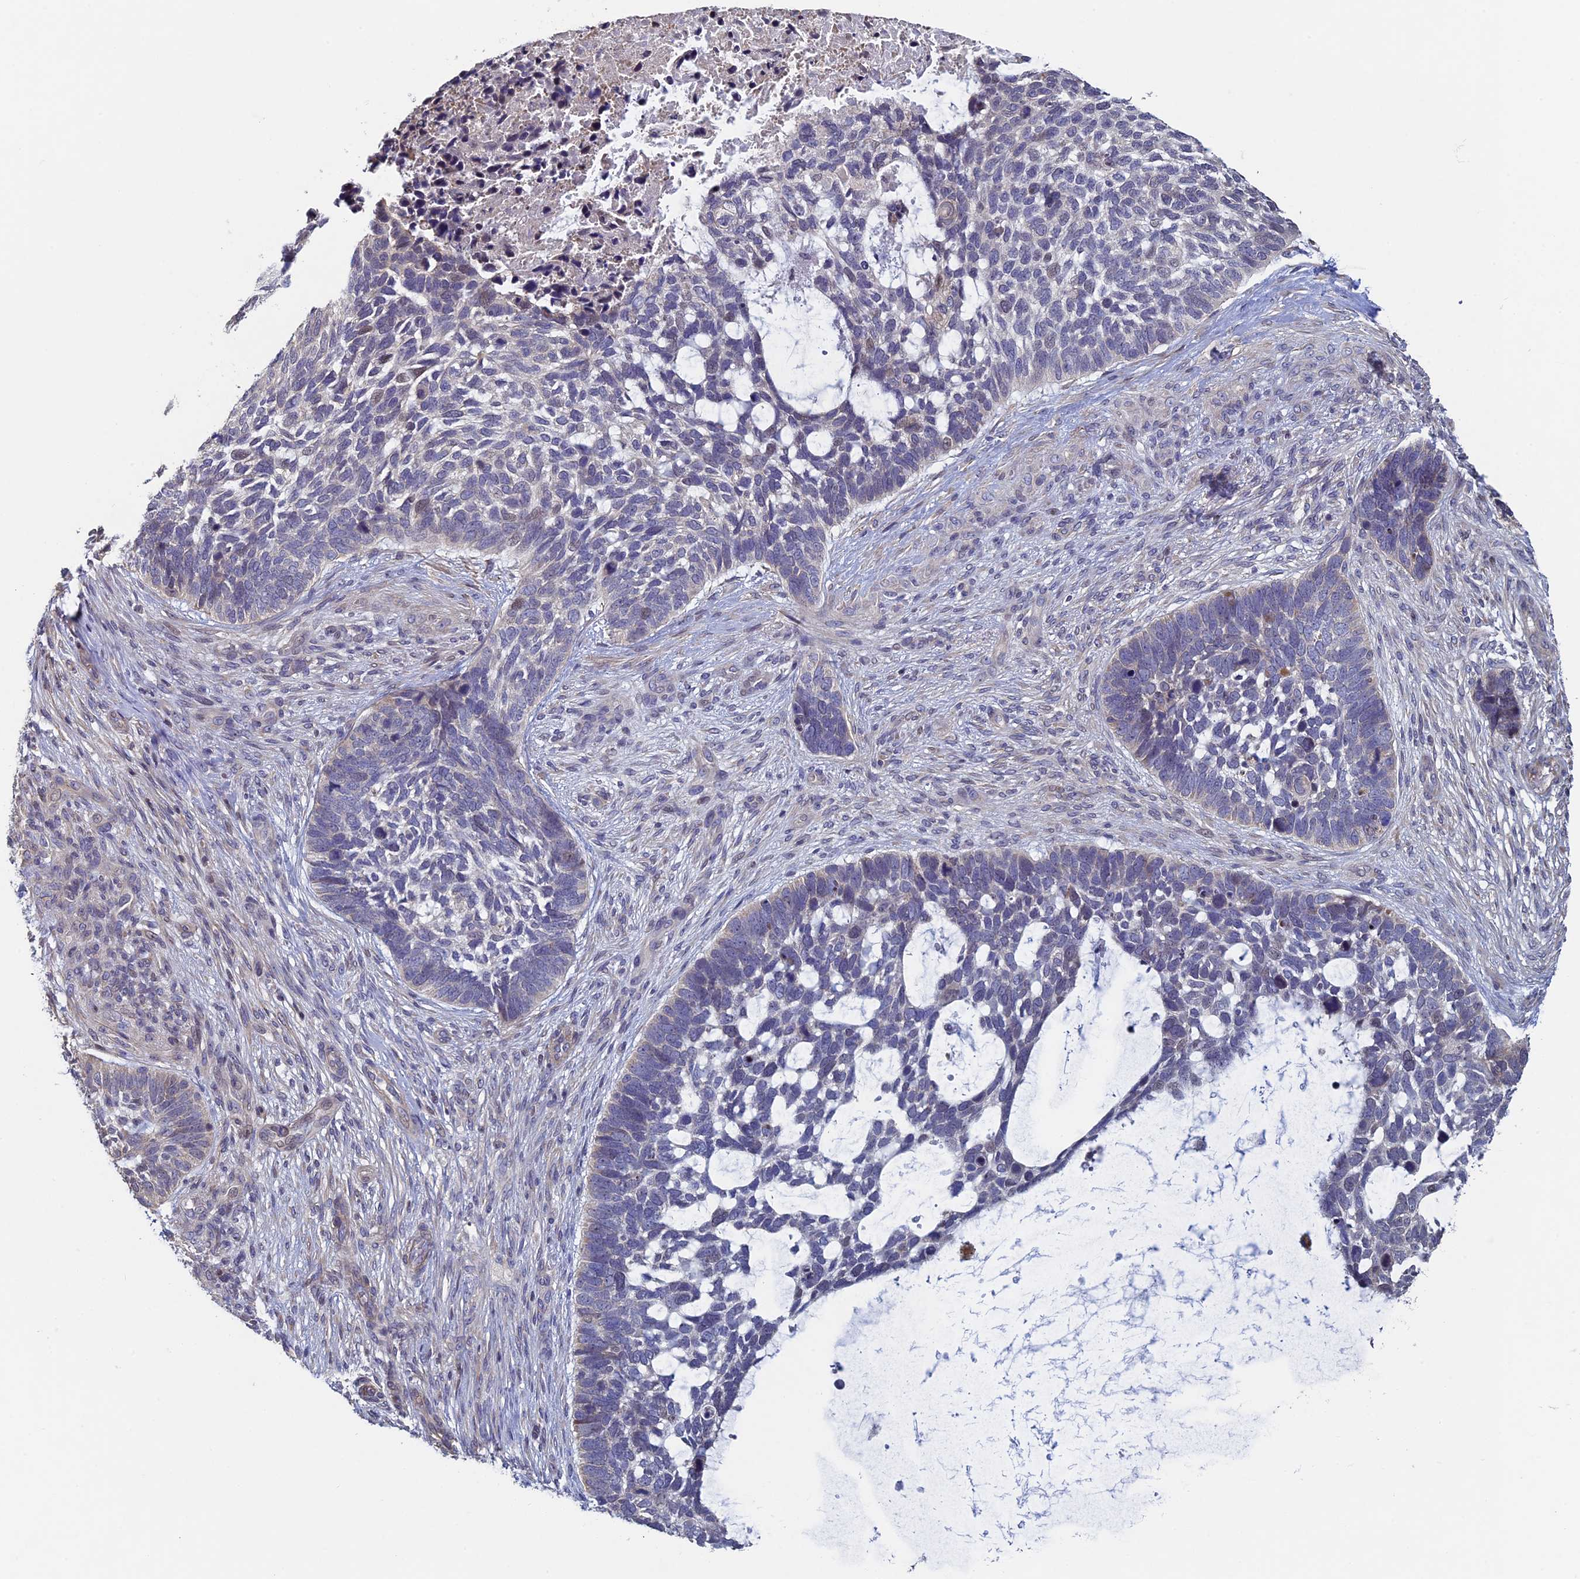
{"staining": {"intensity": "negative", "quantity": "none", "location": "none"}, "tissue": "skin cancer", "cell_type": "Tumor cells", "image_type": "cancer", "snomed": [{"axis": "morphology", "description": "Basal cell carcinoma"}, {"axis": "topography", "description": "Skin"}], "caption": "Immunohistochemical staining of human basal cell carcinoma (skin) demonstrates no significant staining in tumor cells.", "gene": "DIXDC1", "patient": {"sex": "male", "age": 88}}